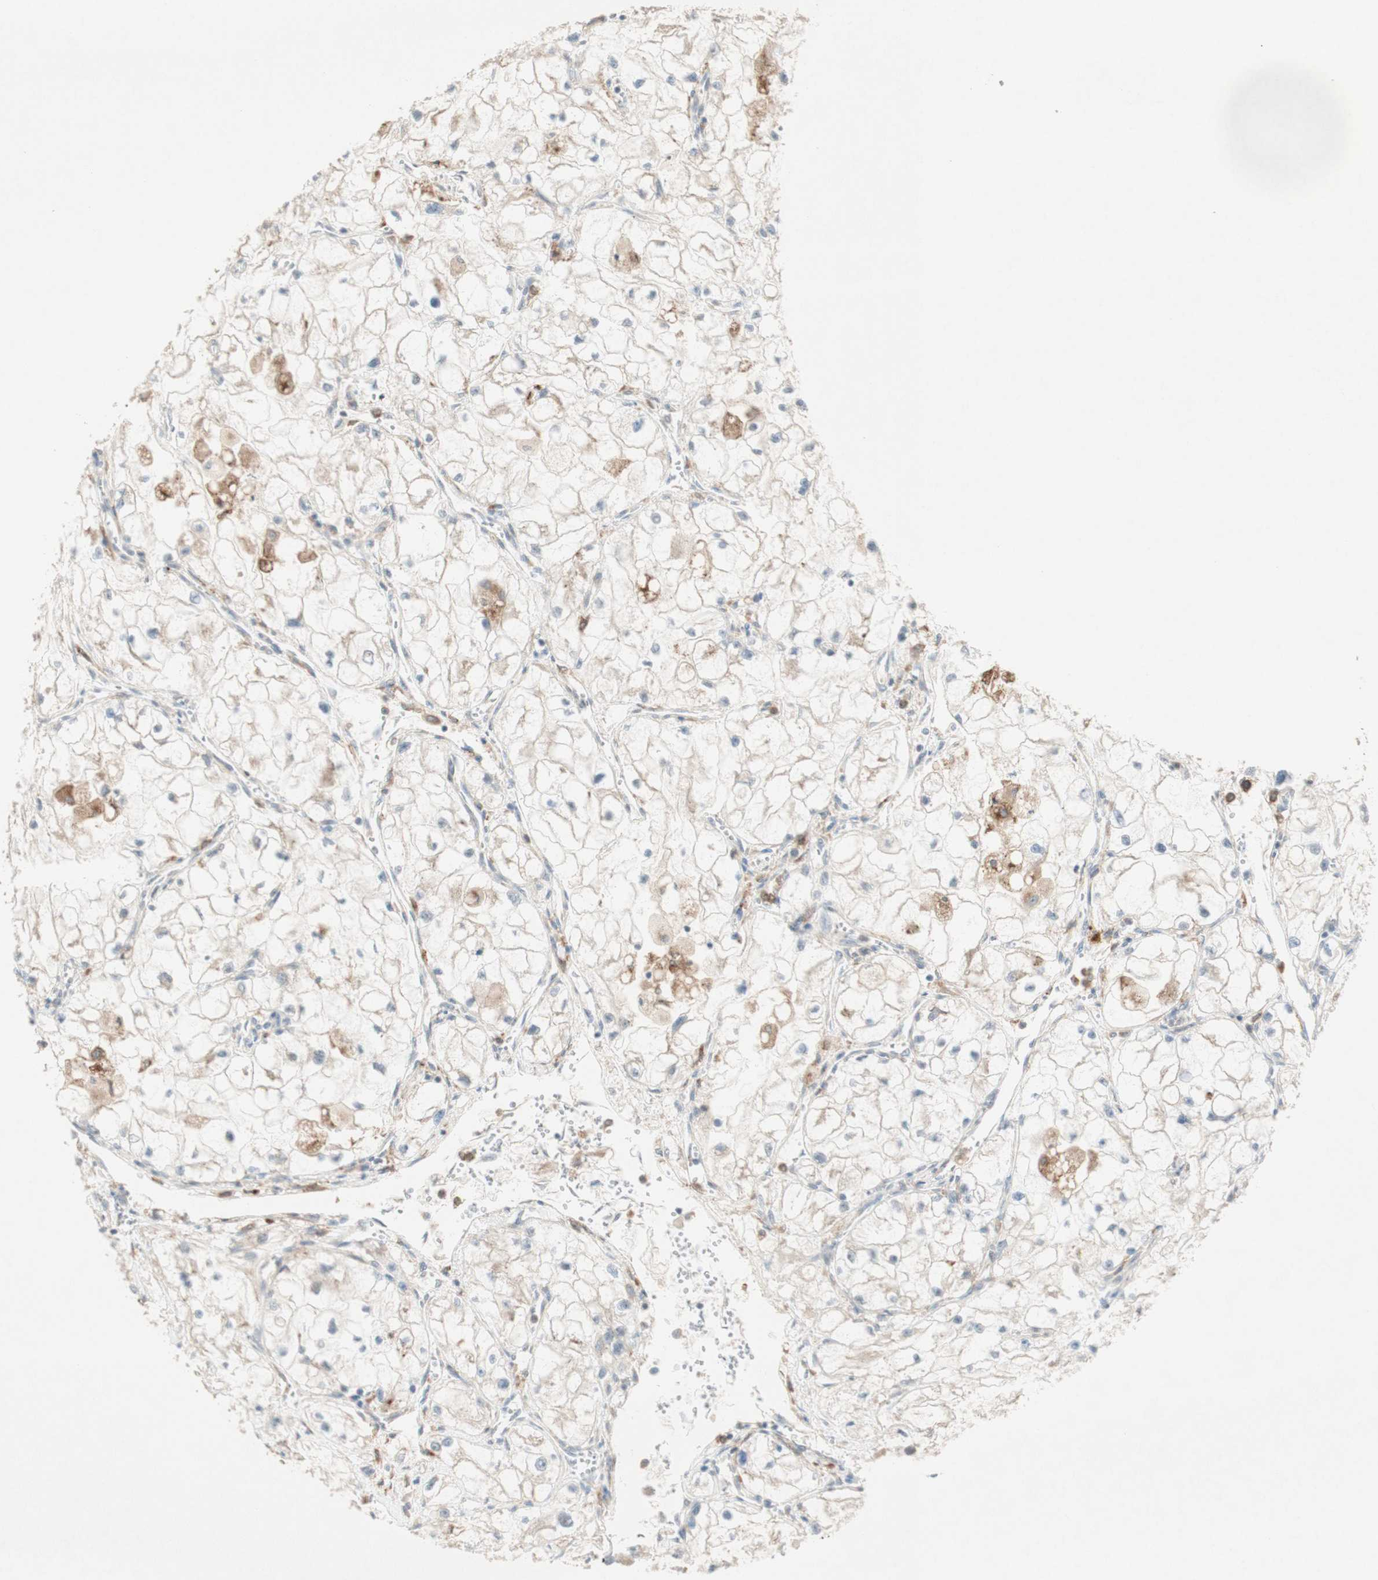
{"staining": {"intensity": "weak", "quantity": "<25%", "location": "cytoplasmic/membranous"}, "tissue": "renal cancer", "cell_type": "Tumor cells", "image_type": "cancer", "snomed": [{"axis": "morphology", "description": "Adenocarcinoma, NOS"}, {"axis": "topography", "description": "Kidney"}], "caption": "DAB (3,3'-diaminobenzidine) immunohistochemical staining of human renal adenocarcinoma exhibits no significant expression in tumor cells.", "gene": "GAPT", "patient": {"sex": "female", "age": 70}}